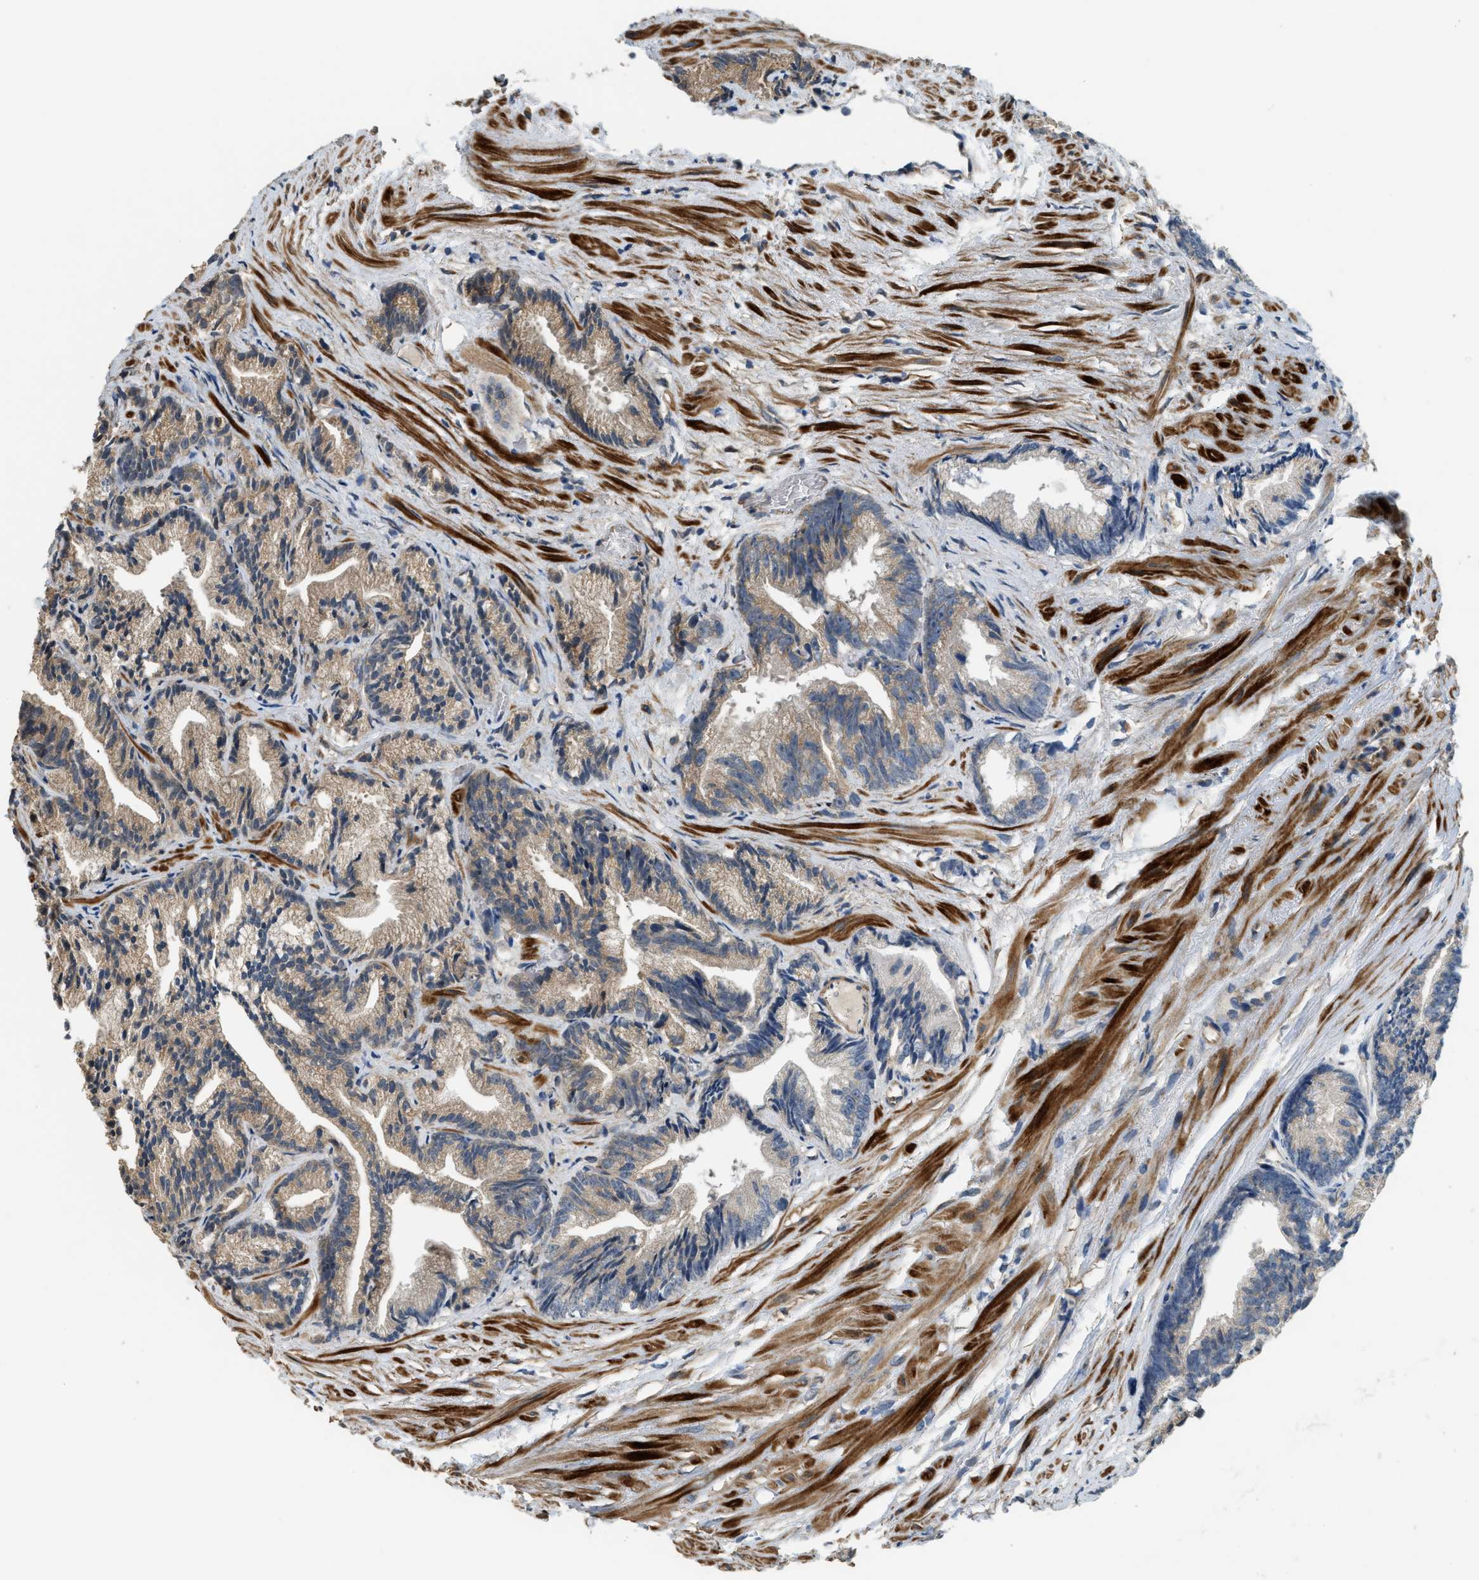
{"staining": {"intensity": "moderate", "quantity": ">75%", "location": "cytoplasmic/membranous"}, "tissue": "prostate cancer", "cell_type": "Tumor cells", "image_type": "cancer", "snomed": [{"axis": "morphology", "description": "Adenocarcinoma, Low grade"}, {"axis": "topography", "description": "Prostate"}], "caption": "Immunohistochemical staining of human prostate cancer demonstrates medium levels of moderate cytoplasmic/membranous protein expression in approximately >75% of tumor cells.", "gene": "ALOX12", "patient": {"sex": "male", "age": 89}}